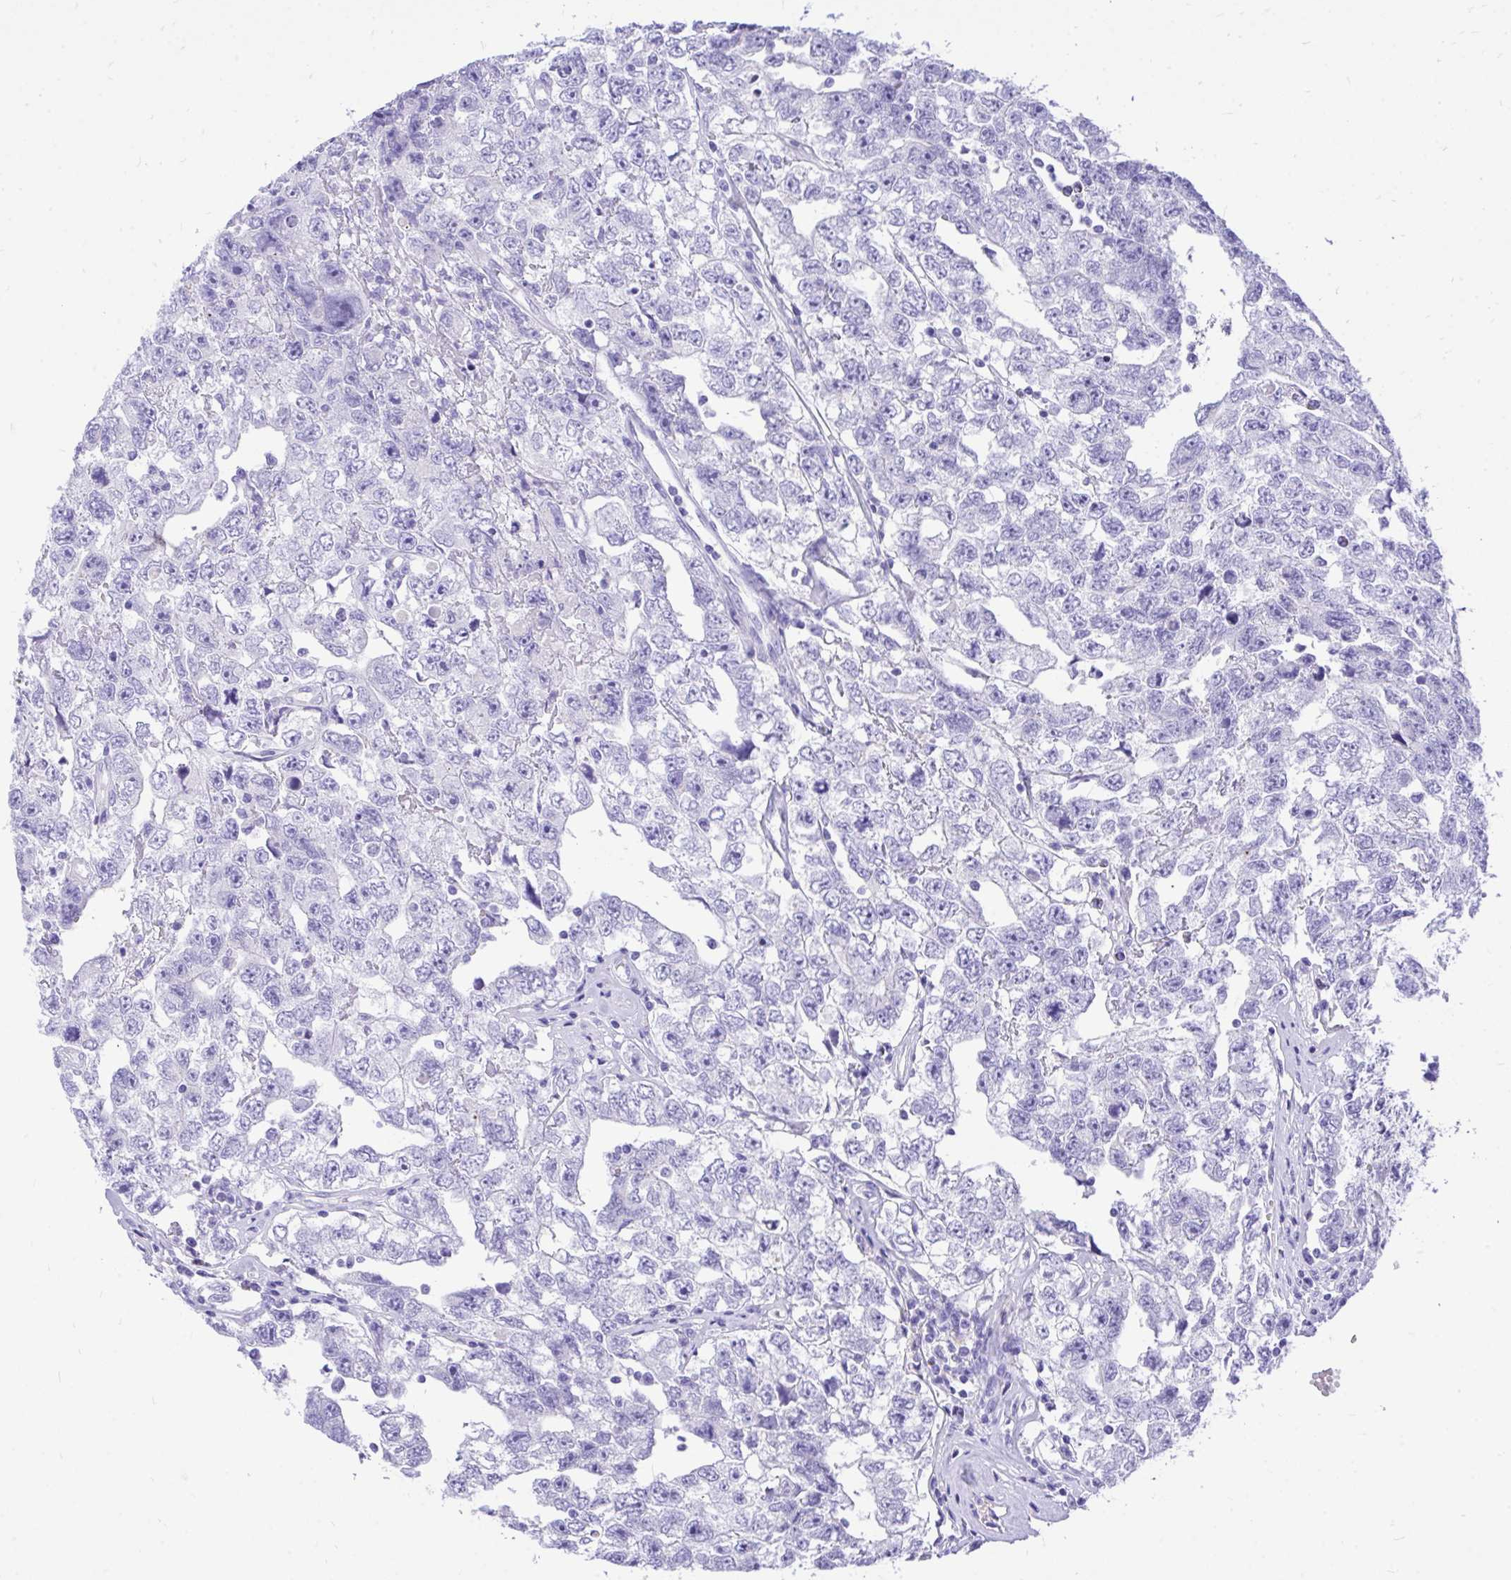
{"staining": {"intensity": "negative", "quantity": "none", "location": "none"}, "tissue": "testis cancer", "cell_type": "Tumor cells", "image_type": "cancer", "snomed": [{"axis": "morphology", "description": "Carcinoma, Embryonal, NOS"}, {"axis": "topography", "description": "Testis"}], "caption": "The micrograph exhibits no significant positivity in tumor cells of testis cancer. (DAB (3,3'-diaminobenzidine) immunohistochemistry with hematoxylin counter stain).", "gene": "MON1A", "patient": {"sex": "male", "age": 22}}